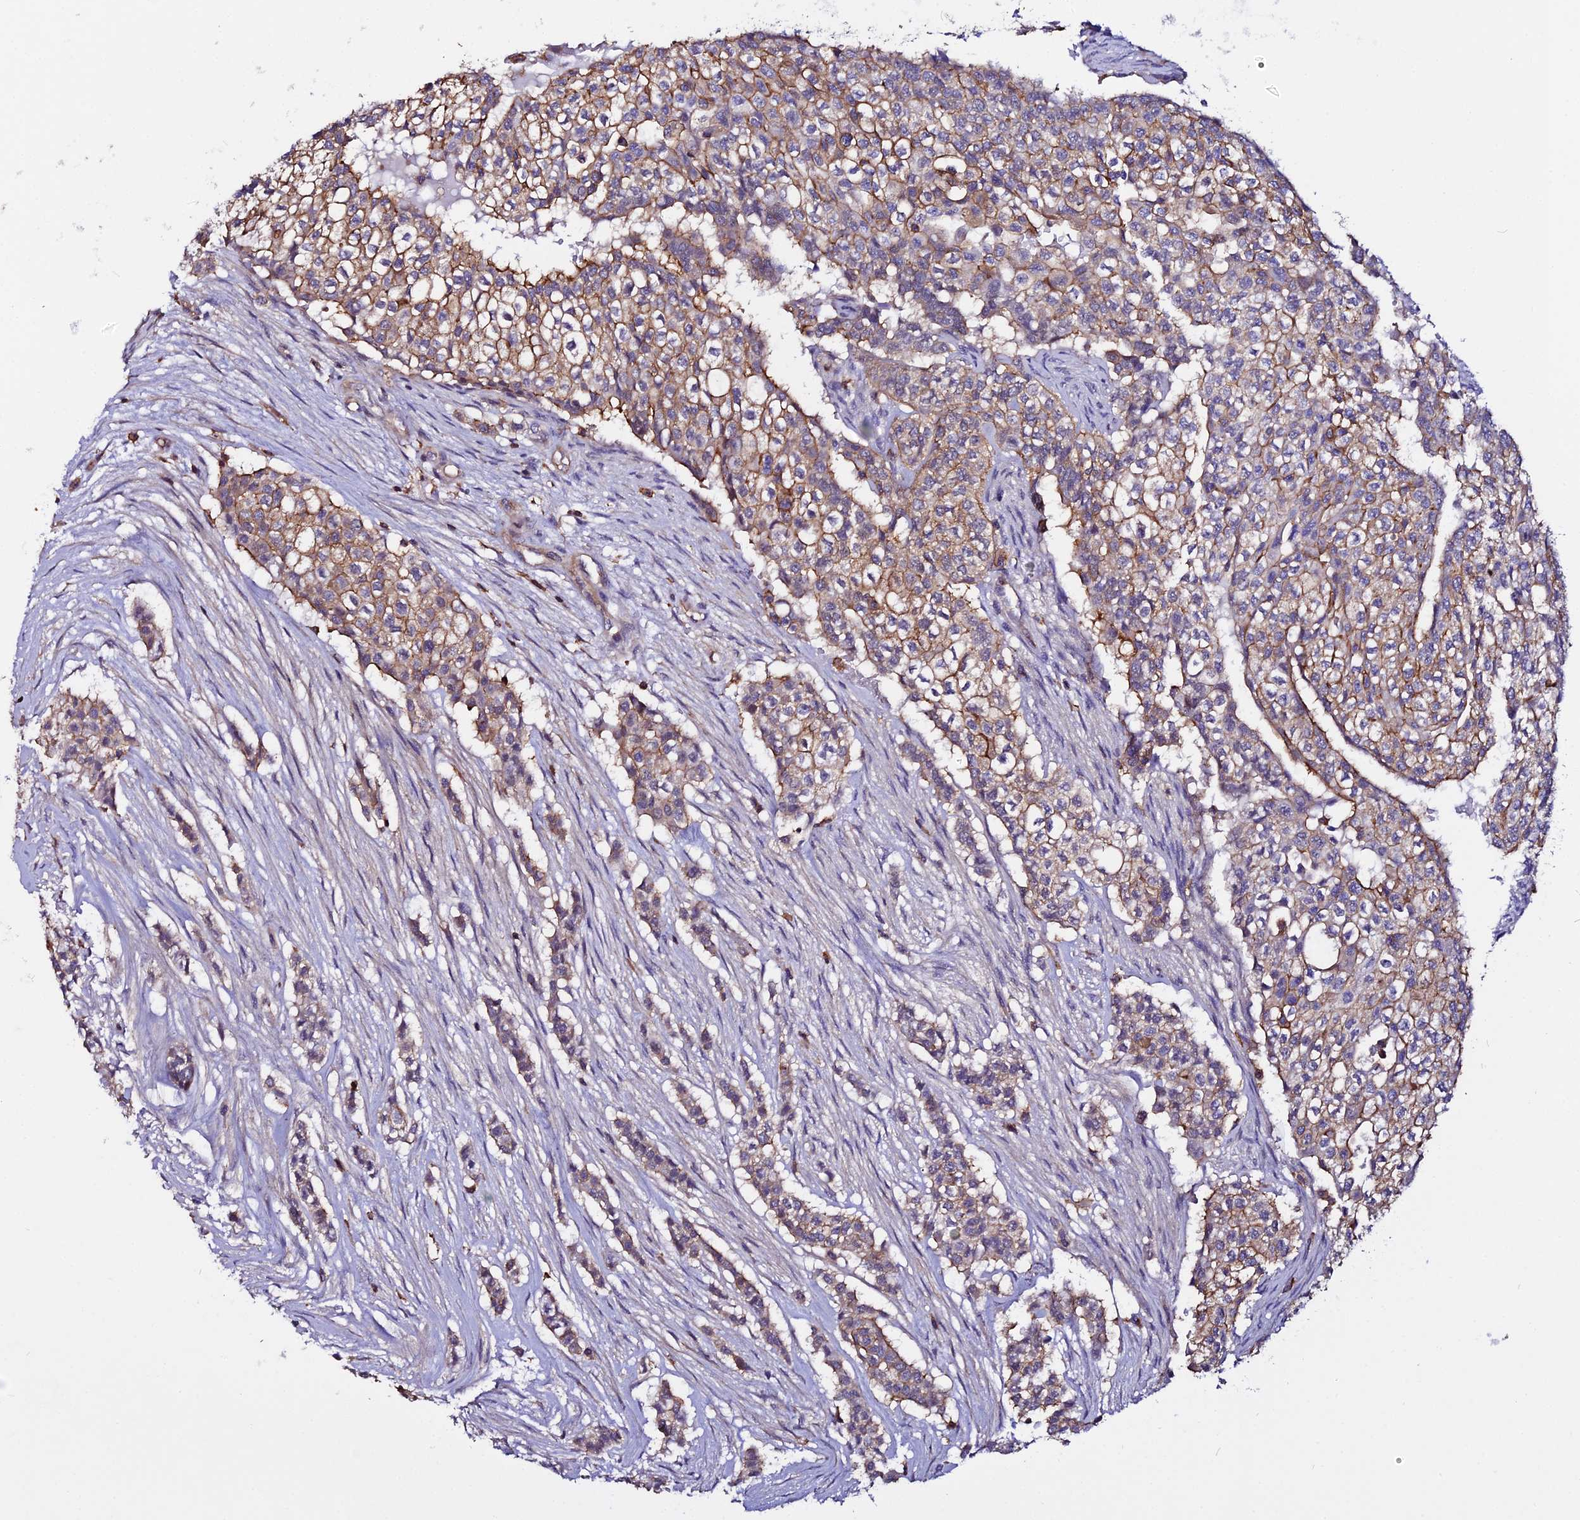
{"staining": {"intensity": "moderate", "quantity": "25%-75%", "location": "cytoplasmic/membranous"}, "tissue": "head and neck cancer", "cell_type": "Tumor cells", "image_type": "cancer", "snomed": [{"axis": "morphology", "description": "Adenocarcinoma, NOS"}, {"axis": "topography", "description": "Head-Neck"}], "caption": "Adenocarcinoma (head and neck) tissue displays moderate cytoplasmic/membranous expression in approximately 25%-75% of tumor cells", "gene": "USP17L15", "patient": {"sex": "male", "age": 81}}